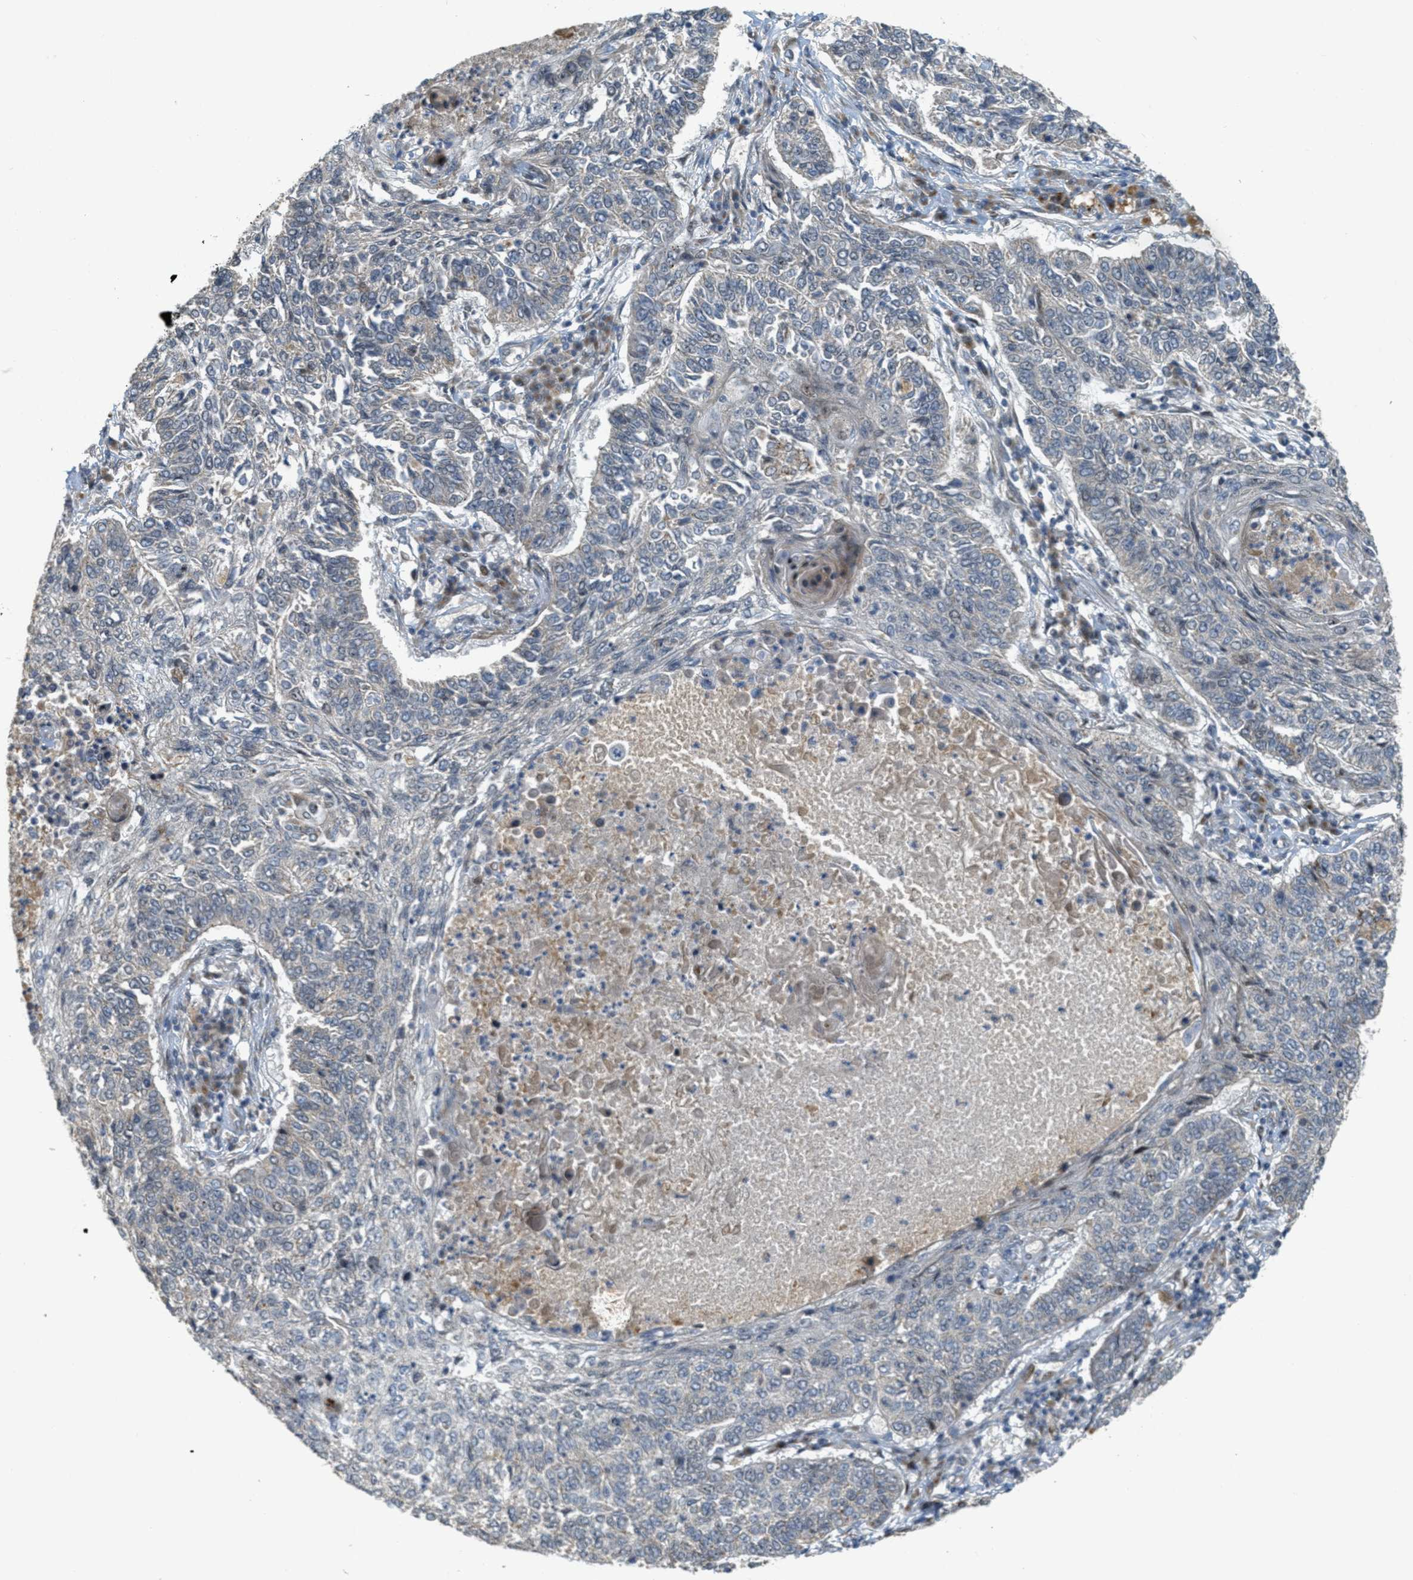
{"staining": {"intensity": "weak", "quantity": "<25%", "location": "cytoplasmic/membranous"}, "tissue": "lung cancer", "cell_type": "Tumor cells", "image_type": "cancer", "snomed": [{"axis": "morphology", "description": "Normal tissue, NOS"}, {"axis": "morphology", "description": "Squamous cell carcinoma, NOS"}, {"axis": "topography", "description": "Cartilage tissue"}, {"axis": "topography", "description": "Bronchus"}, {"axis": "topography", "description": "Lung"}], "caption": "Tumor cells are negative for brown protein staining in lung squamous cell carcinoma. (DAB immunohistochemistry with hematoxylin counter stain).", "gene": "ZFPL1", "patient": {"sex": "female", "age": 49}}